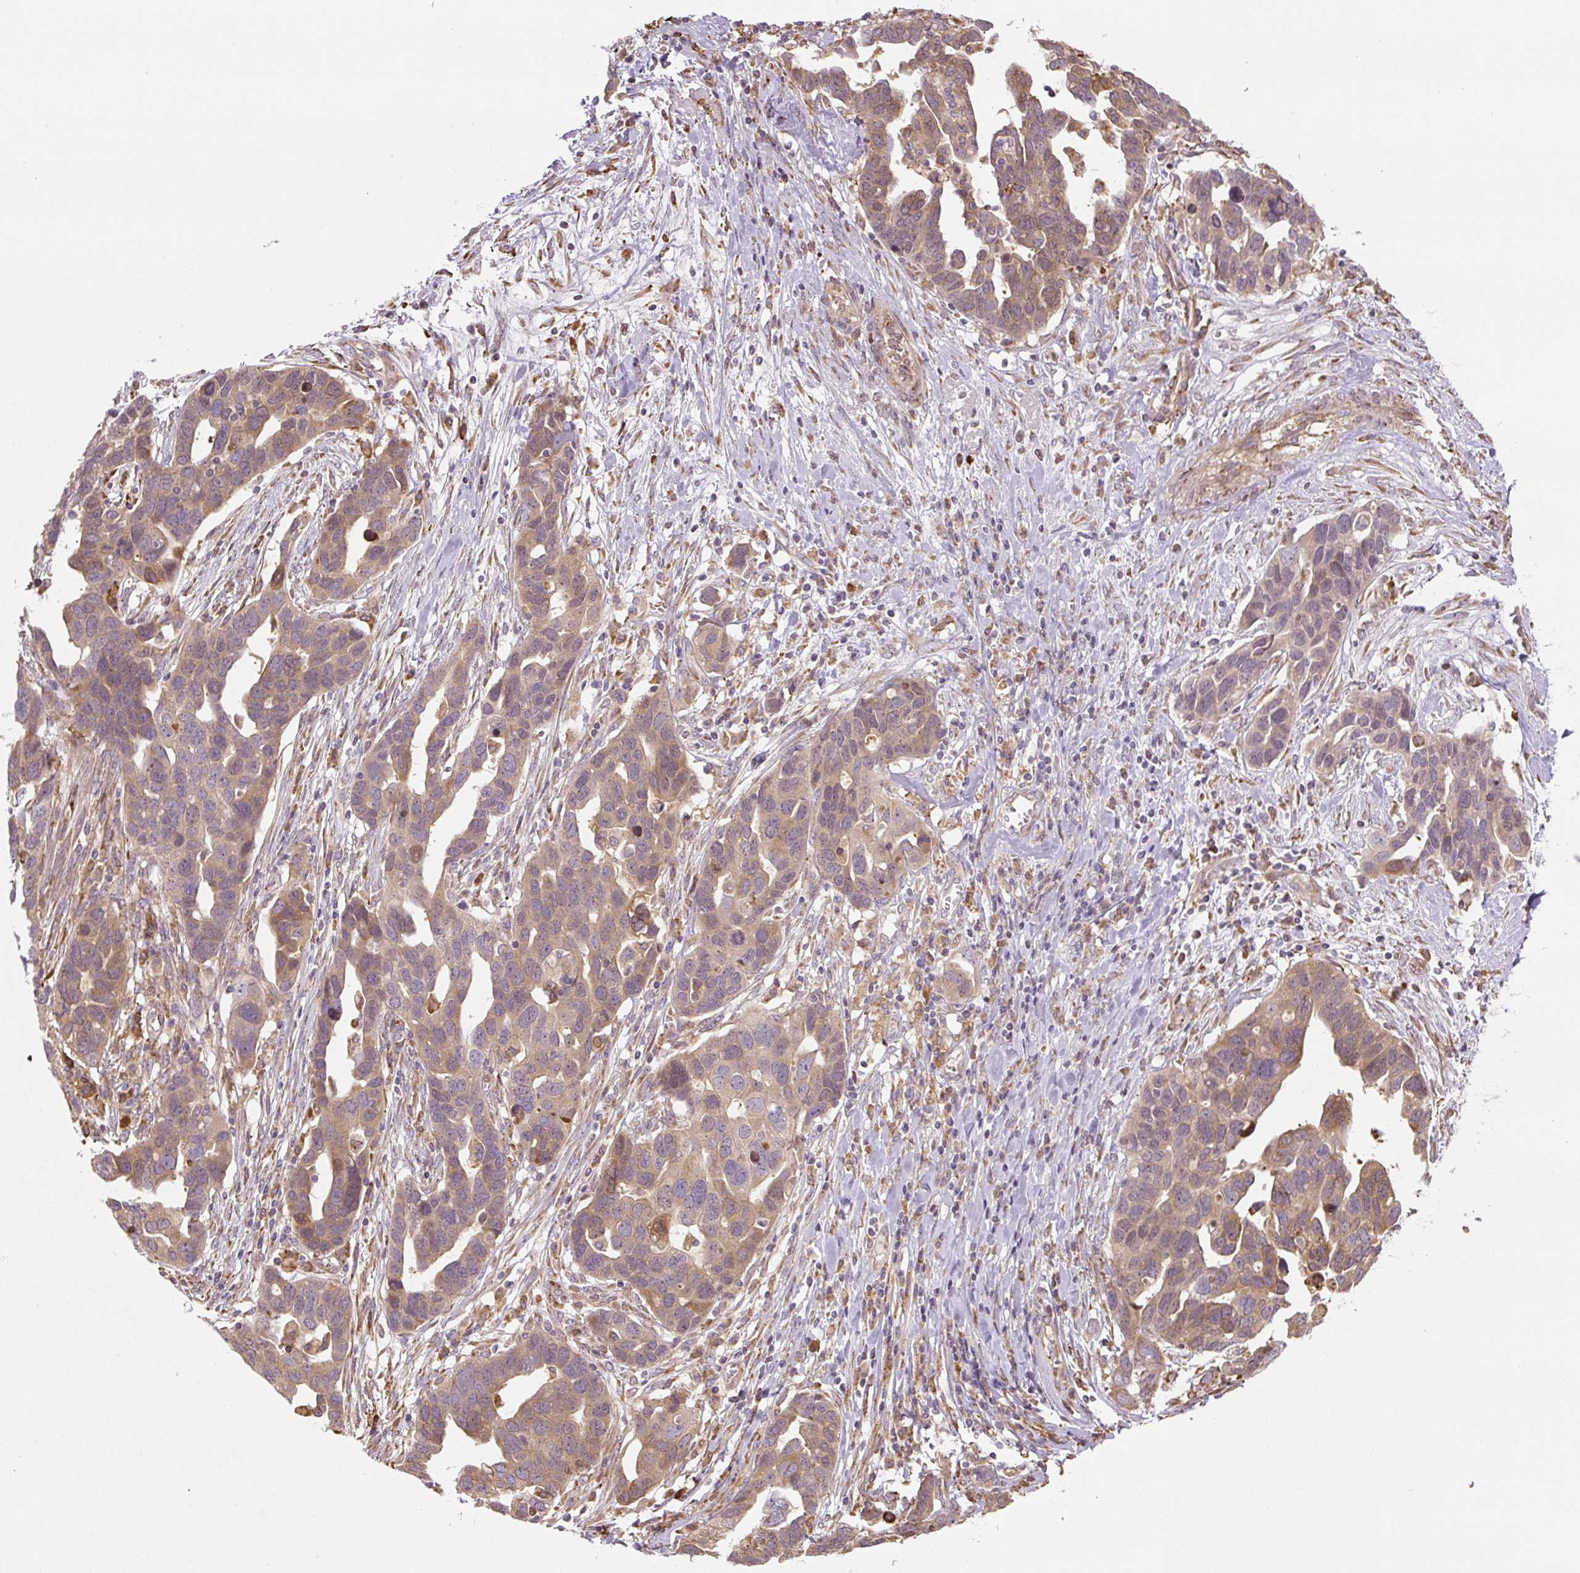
{"staining": {"intensity": "moderate", "quantity": ">75%", "location": "cytoplasmic/membranous"}, "tissue": "ovarian cancer", "cell_type": "Tumor cells", "image_type": "cancer", "snomed": [{"axis": "morphology", "description": "Cystadenocarcinoma, serous, NOS"}, {"axis": "topography", "description": "Ovary"}], "caption": "Moderate cytoplasmic/membranous positivity is seen in approximately >75% of tumor cells in ovarian cancer. The staining is performed using DAB brown chromogen to label protein expression. The nuclei are counter-stained blue using hematoxylin.", "gene": "RASA1", "patient": {"sex": "female", "age": 54}}